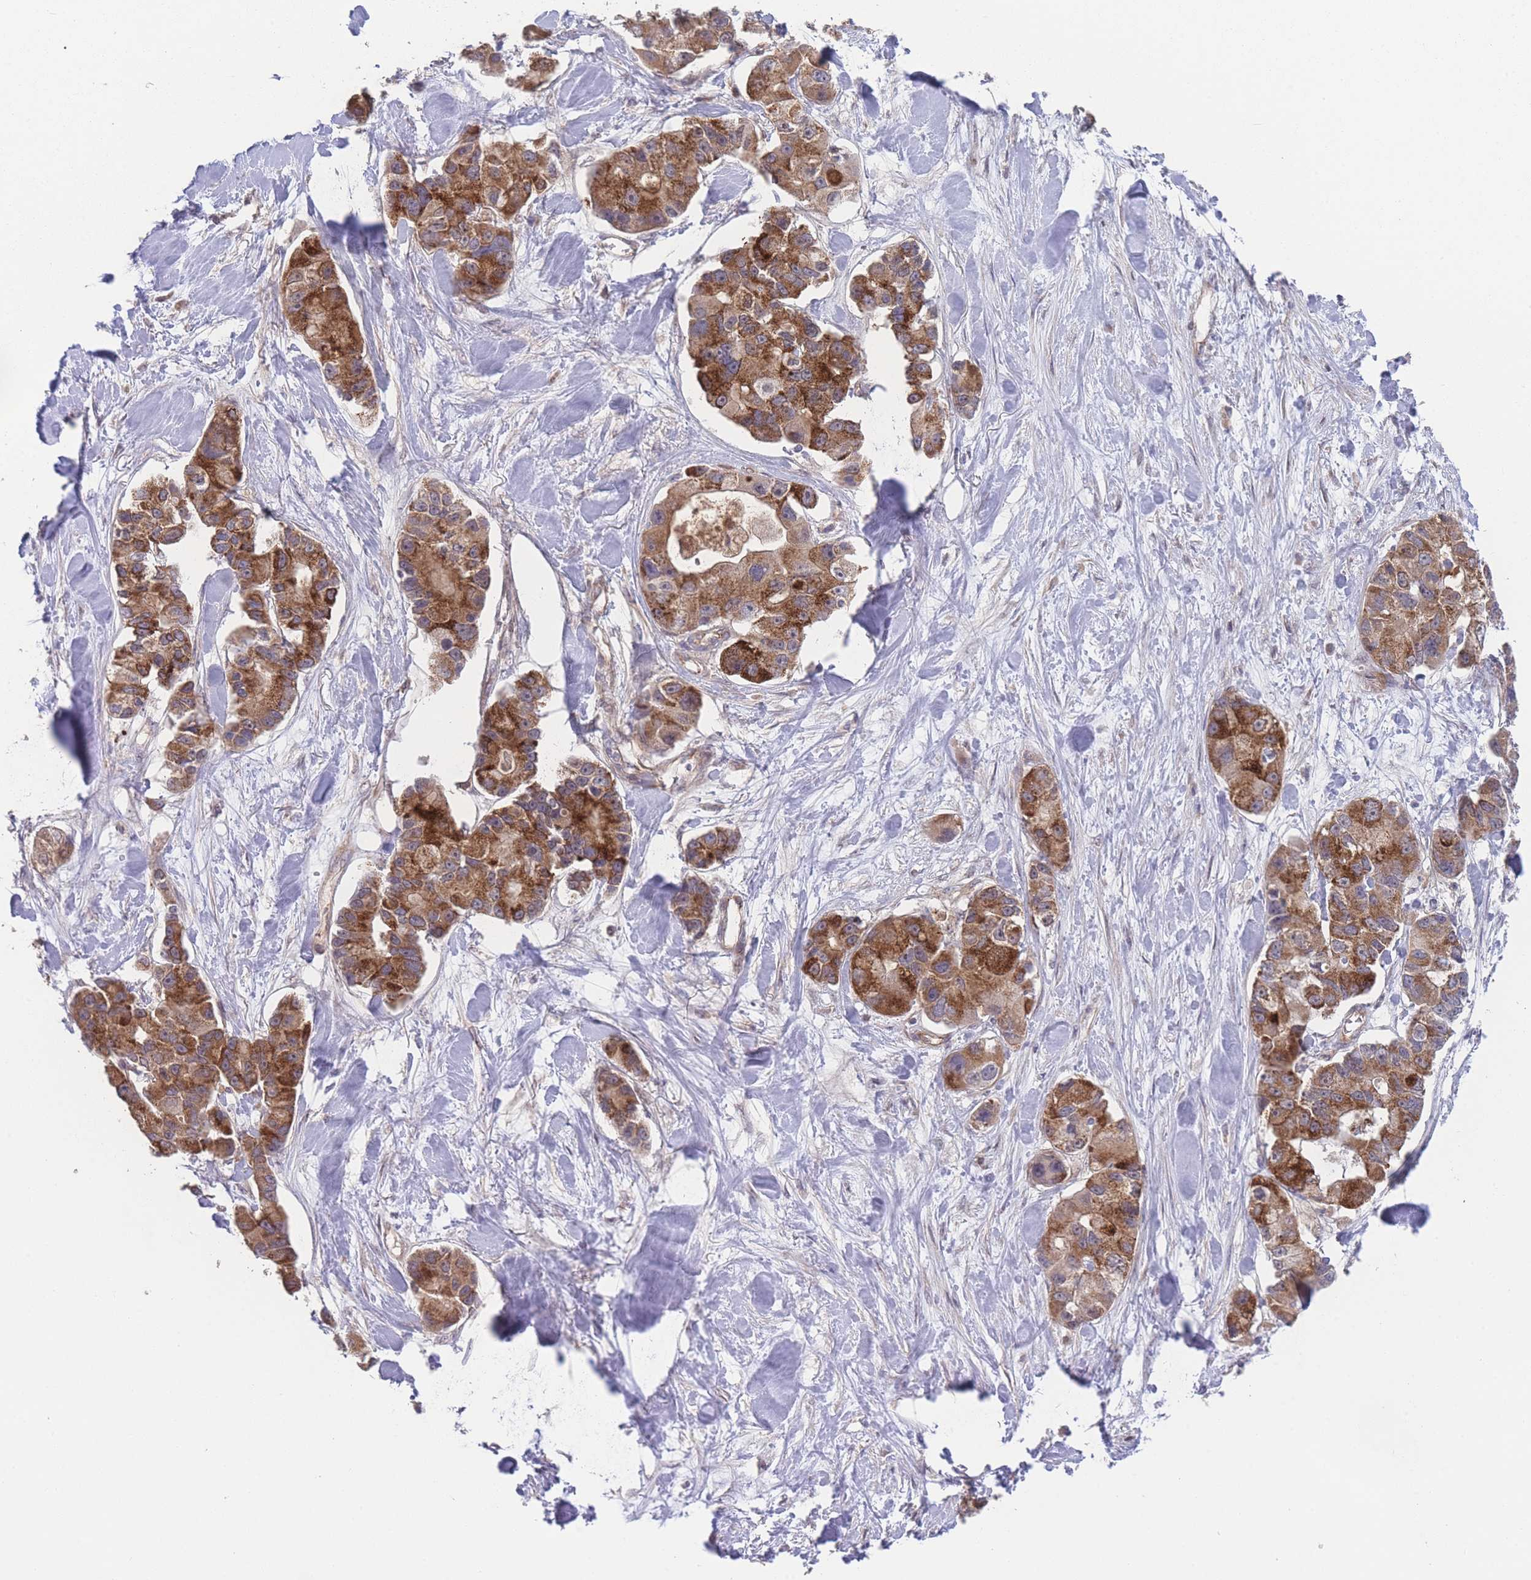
{"staining": {"intensity": "strong", "quantity": ">75%", "location": "cytoplasmic/membranous"}, "tissue": "lung cancer", "cell_type": "Tumor cells", "image_type": "cancer", "snomed": [{"axis": "morphology", "description": "Adenocarcinoma, NOS"}, {"axis": "topography", "description": "Lung"}], "caption": "Adenocarcinoma (lung) tissue shows strong cytoplasmic/membranous positivity in about >75% of tumor cells", "gene": "PXMP4", "patient": {"sex": "female", "age": 54}}